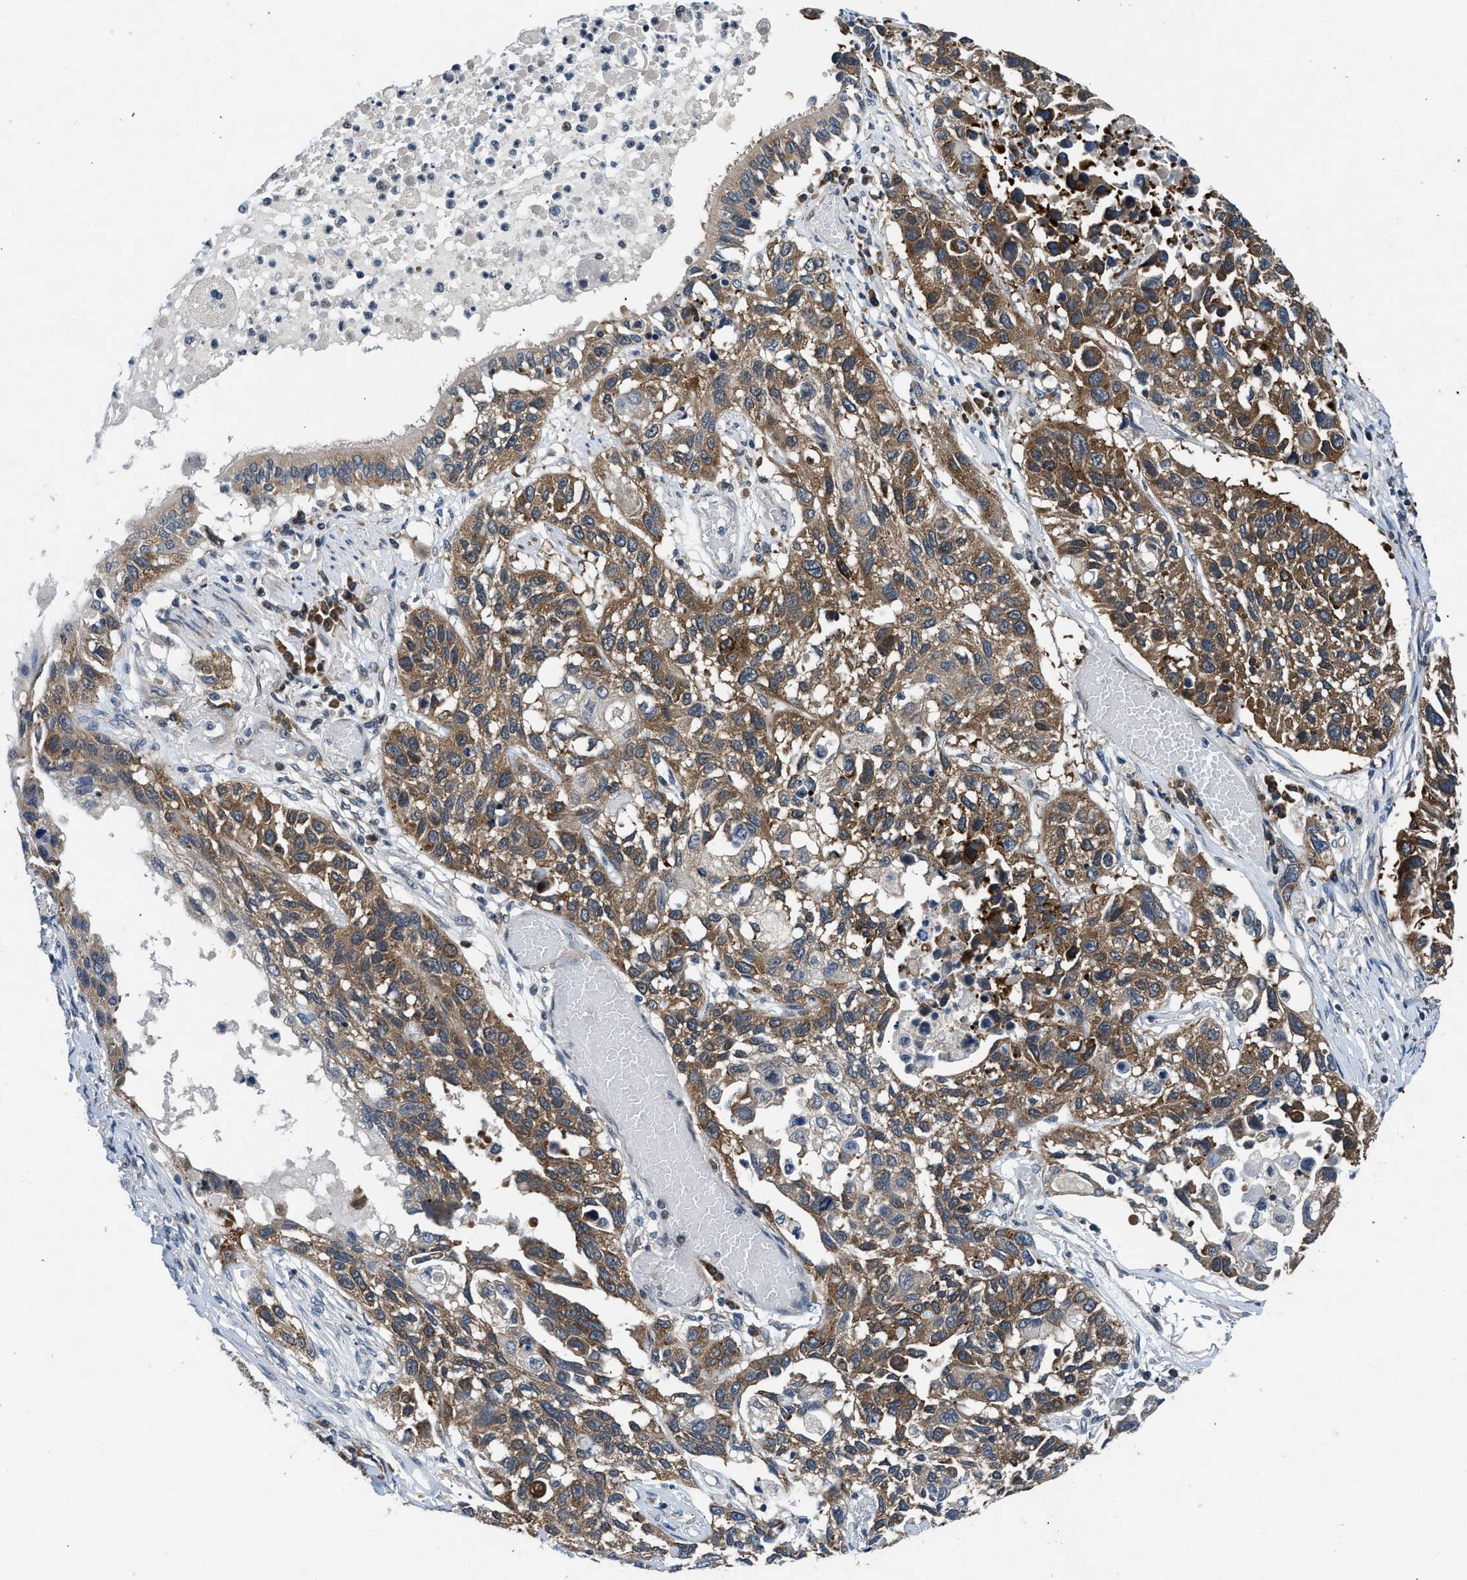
{"staining": {"intensity": "moderate", "quantity": ">75%", "location": "cytoplasmic/membranous"}, "tissue": "lung cancer", "cell_type": "Tumor cells", "image_type": "cancer", "snomed": [{"axis": "morphology", "description": "Squamous cell carcinoma, NOS"}, {"axis": "topography", "description": "Lung"}], "caption": "Tumor cells demonstrate medium levels of moderate cytoplasmic/membranous expression in about >75% of cells in lung cancer.", "gene": "PA2G4", "patient": {"sex": "male", "age": 71}}